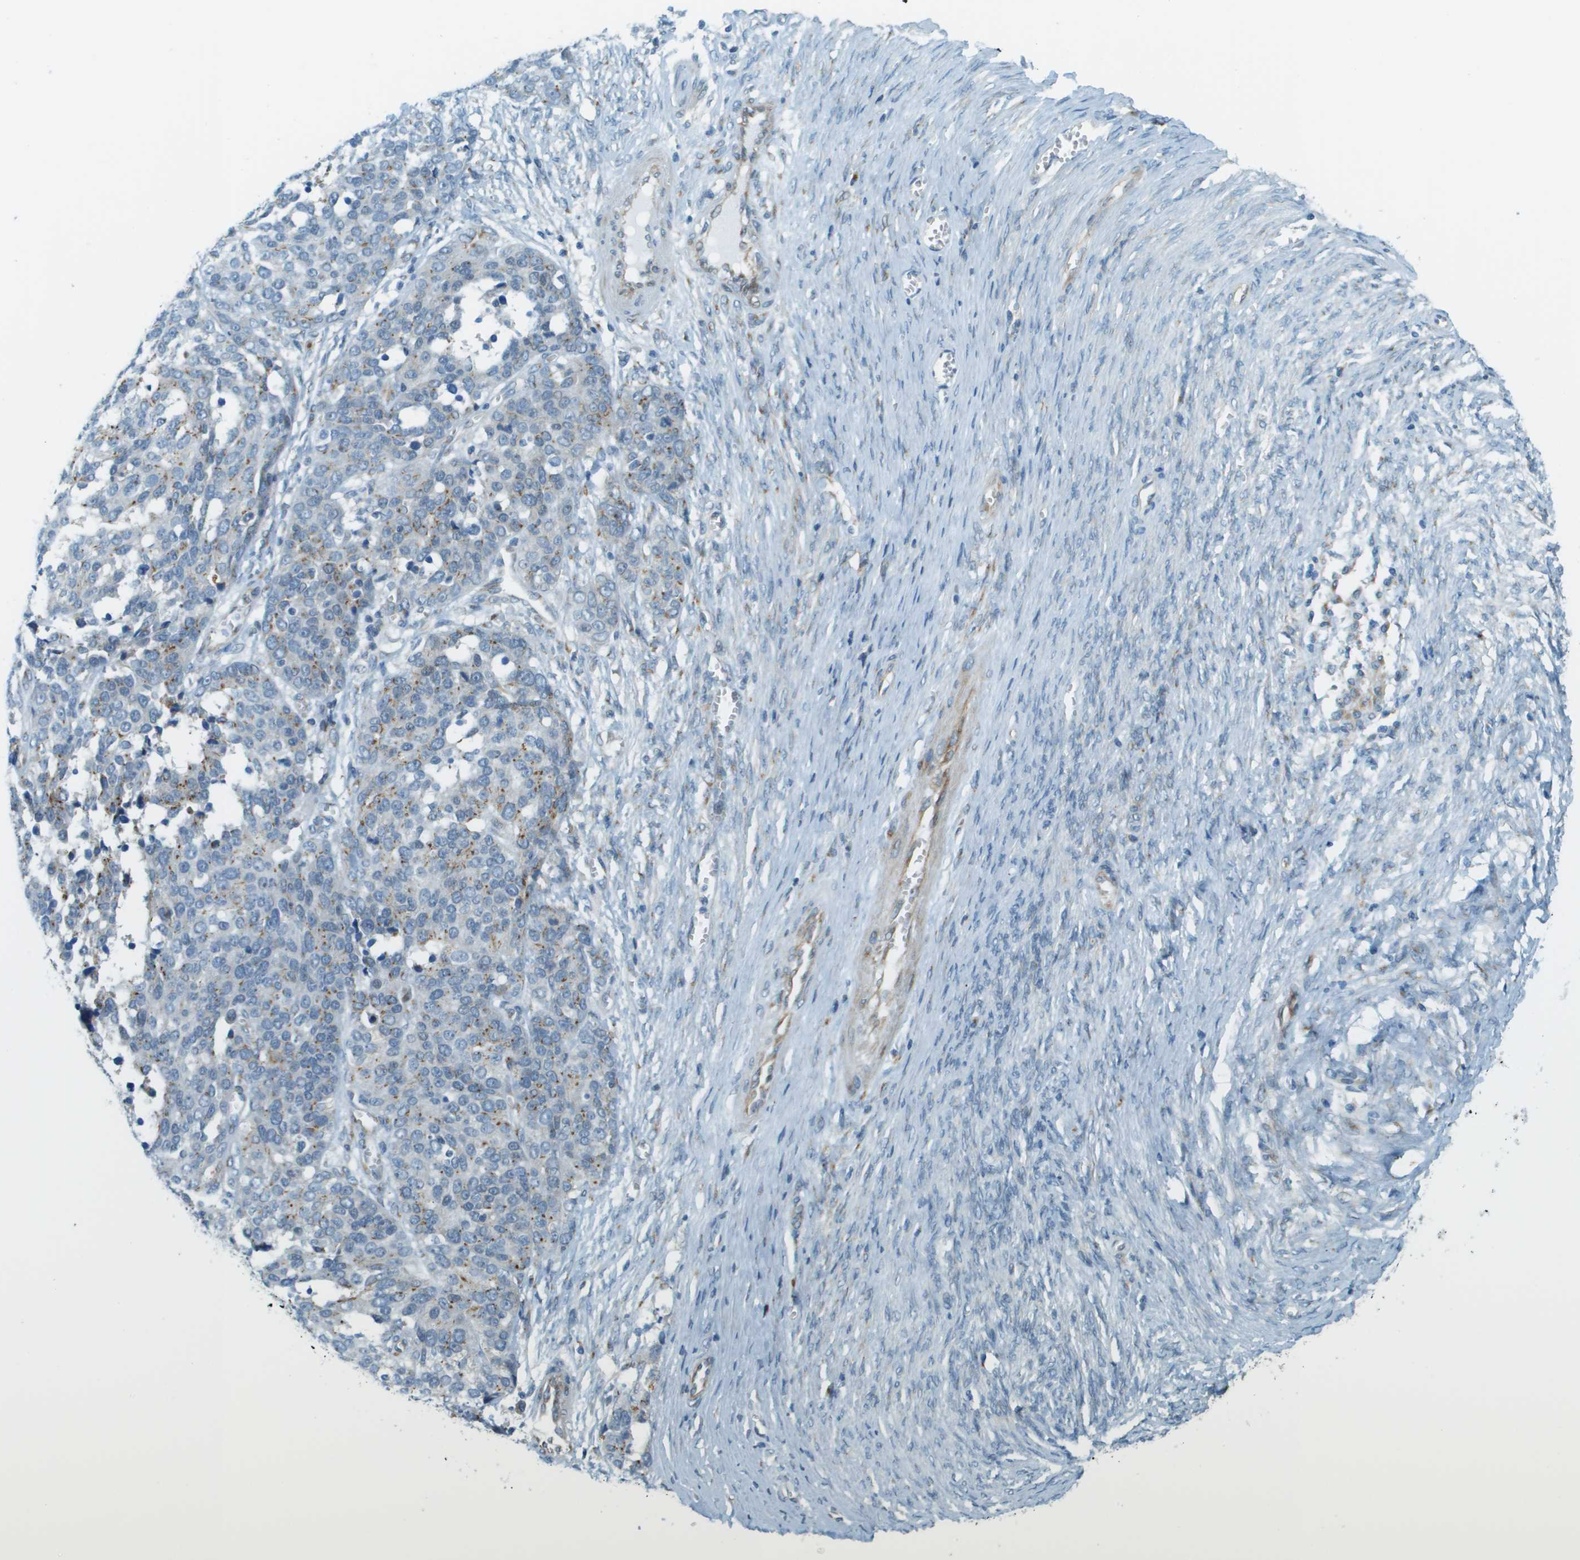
{"staining": {"intensity": "moderate", "quantity": "25%-75%", "location": "cytoplasmic/membranous"}, "tissue": "ovarian cancer", "cell_type": "Tumor cells", "image_type": "cancer", "snomed": [{"axis": "morphology", "description": "Cystadenocarcinoma, serous, NOS"}, {"axis": "topography", "description": "Ovary"}], "caption": "This is a photomicrograph of IHC staining of ovarian serous cystadenocarcinoma, which shows moderate expression in the cytoplasmic/membranous of tumor cells.", "gene": "ACBD3", "patient": {"sex": "female", "age": 44}}